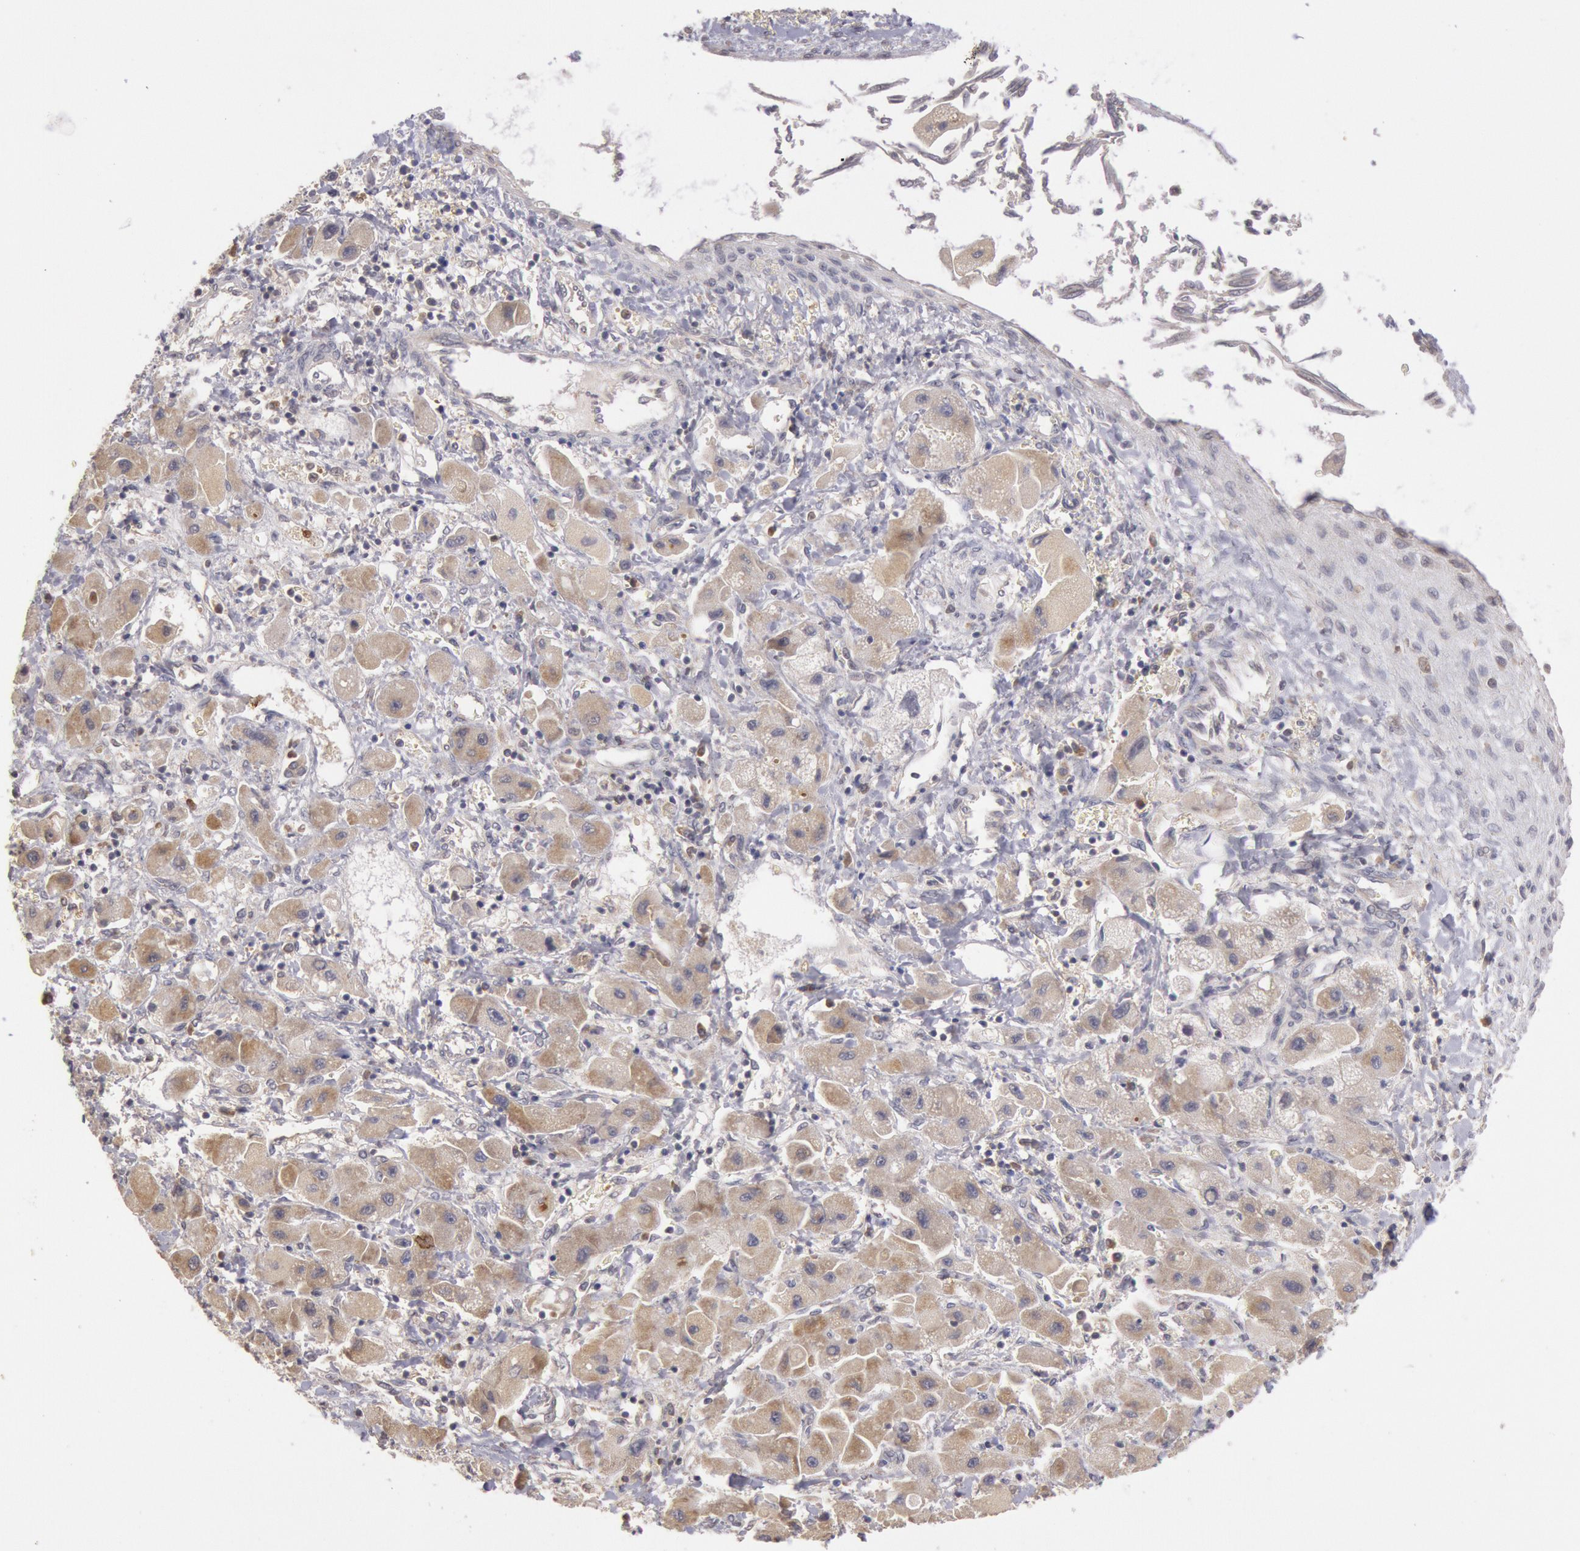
{"staining": {"intensity": "moderate", "quantity": ">75%", "location": "cytoplasmic/membranous"}, "tissue": "liver cancer", "cell_type": "Tumor cells", "image_type": "cancer", "snomed": [{"axis": "morphology", "description": "Carcinoma, Hepatocellular, NOS"}, {"axis": "topography", "description": "Liver"}], "caption": "The photomicrograph shows immunohistochemical staining of liver cancer (hepatocellular carcinoma). There is moderate cytoplasmic/membranous positivity is identified in approximately >75% of tumor cells.", "gene": "PLA2G6", "patient": {"sex": "male", "age": 24}}